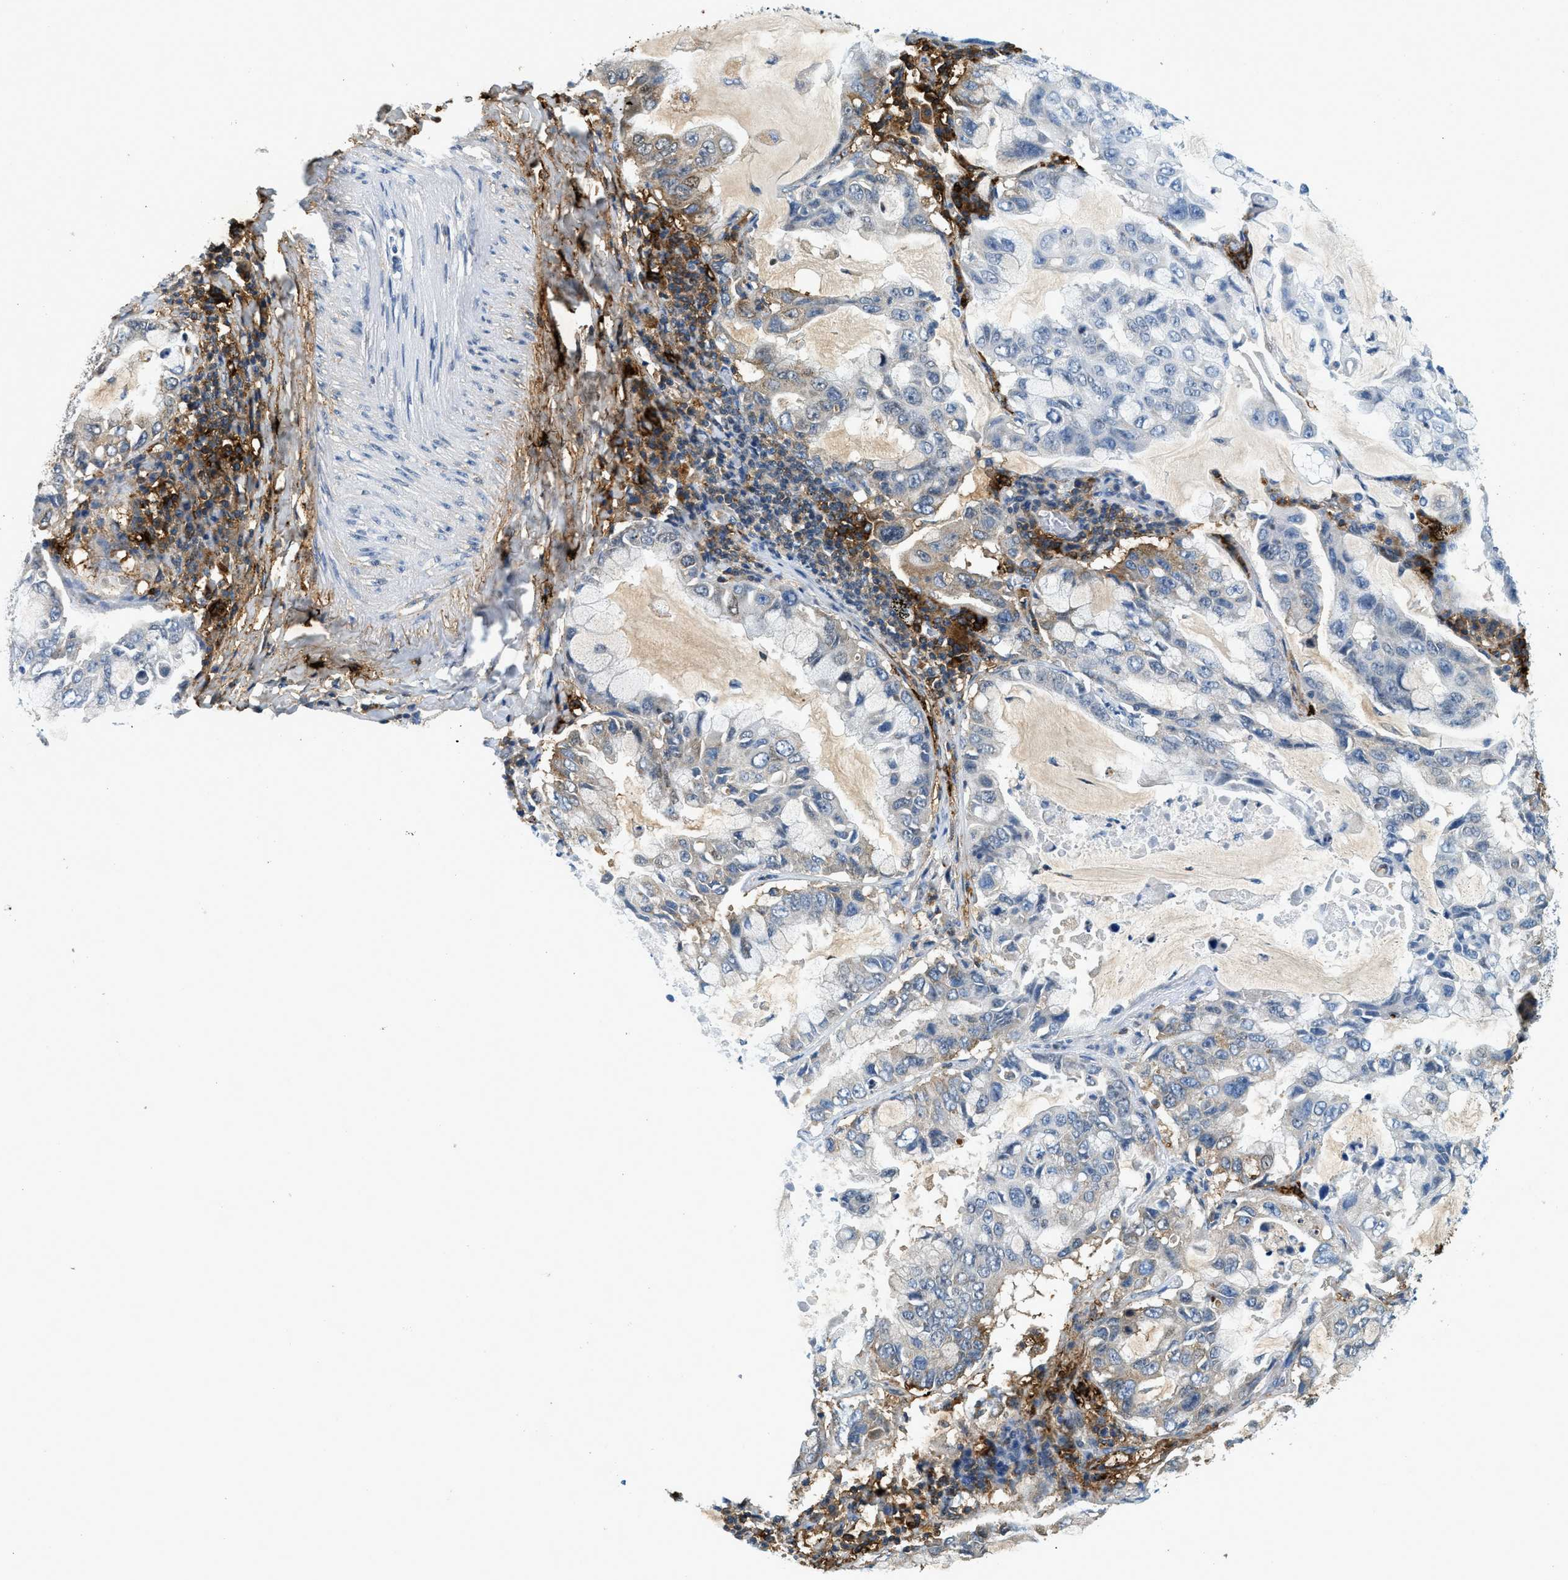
{"staining": {"intensity": "weak", "quantity": "<25%", "location": "cytoplasmic/membranous"}, "tissue": "lung cancer", "cell_type": "Tumor cells", "image_type": "cancer", "snomed": [{"axis": "morphology", "description": "Adenocarcinoma, NOS"}, {"axis": "topography", "description": "Lung"}], "caption": "Adenocarcinoma (lung) was stained to show a protein in brown. There is no significant staining in tumor cells.", "gene": "TPSAB1", "patient": {"sex": "male", "age": 64}}